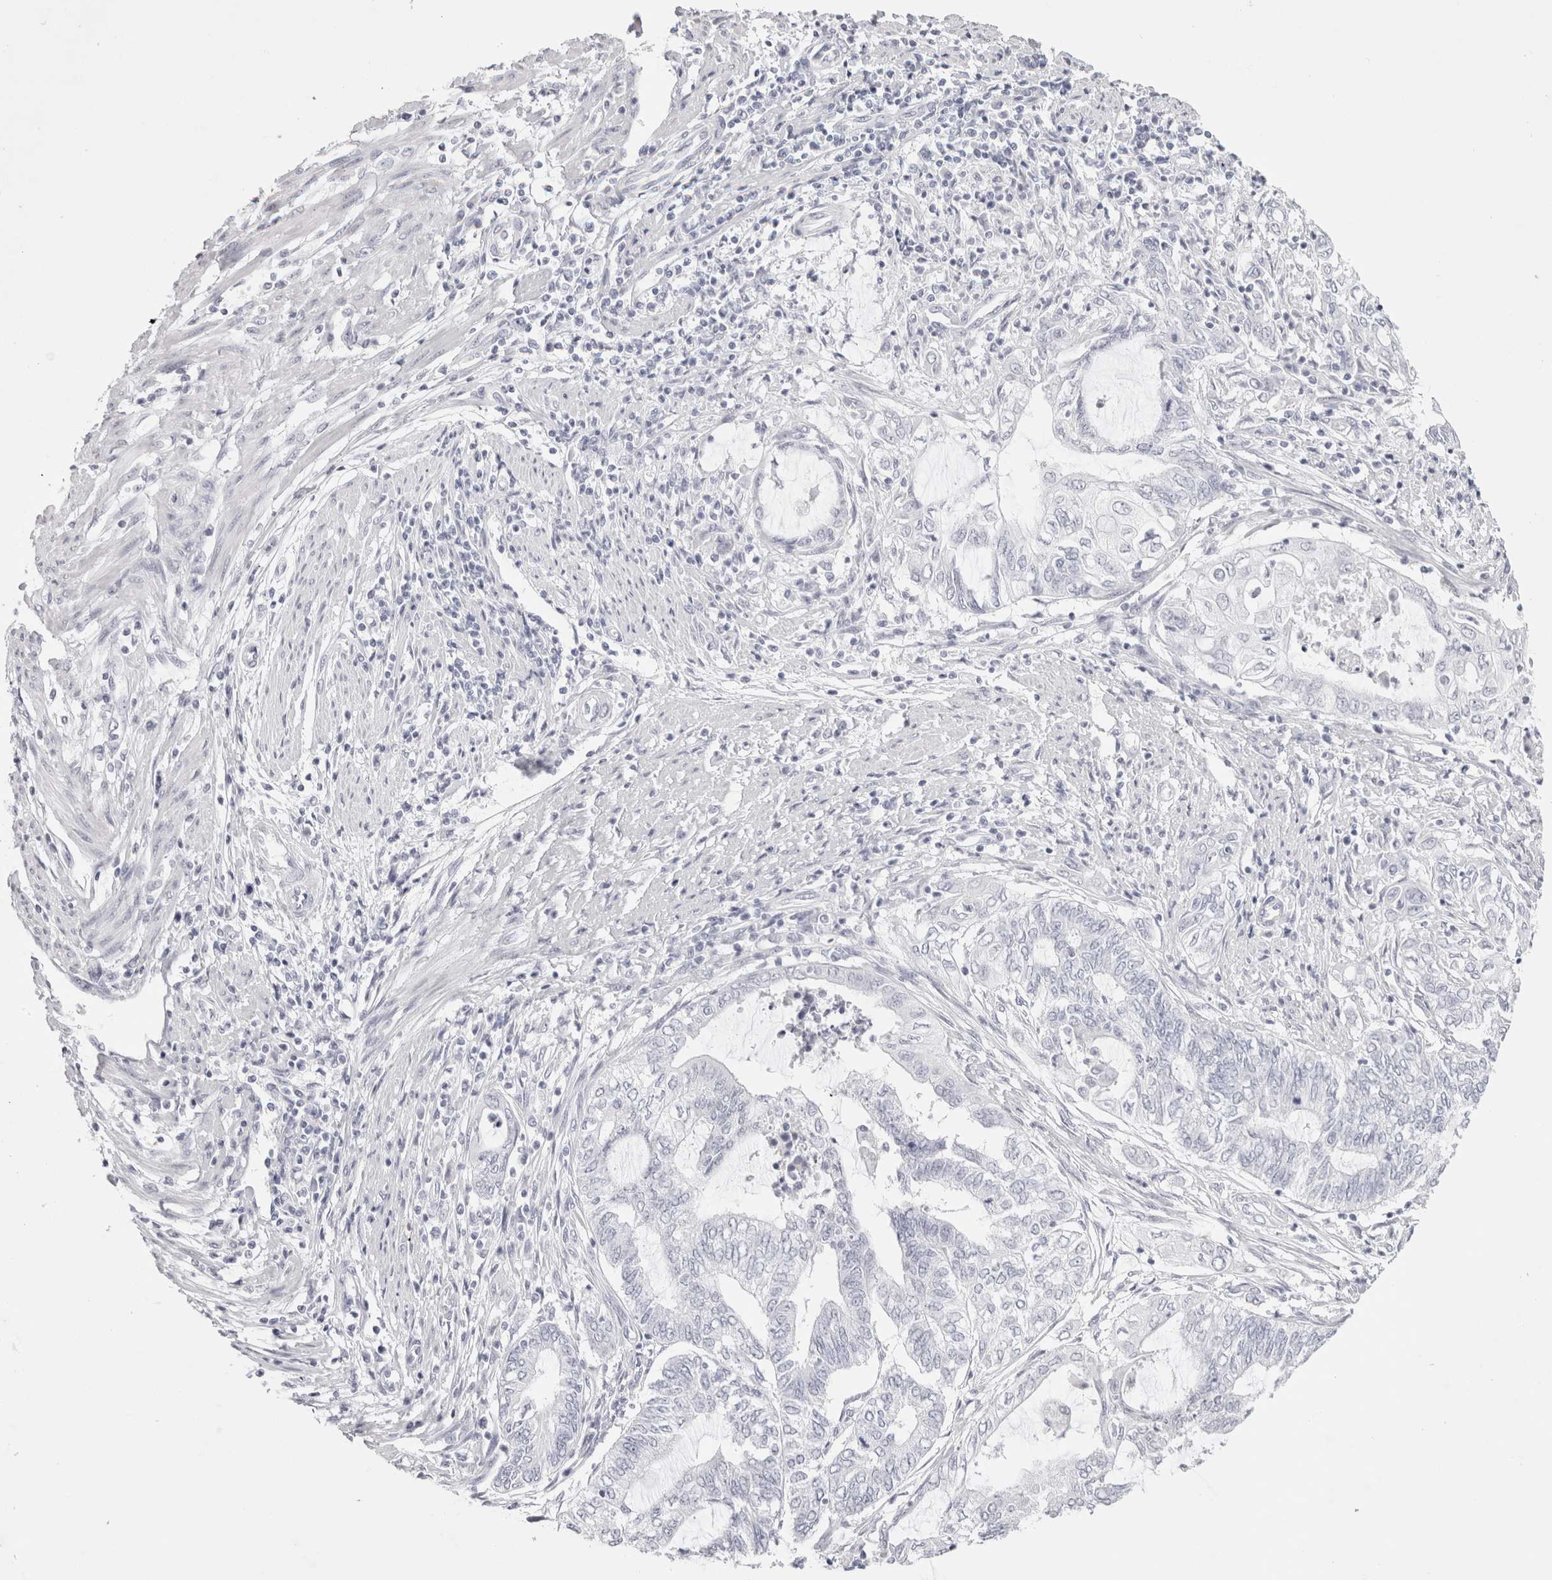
{"staining": {"intensity": "negative", "quantity": "none", "location": "none"}, "tissue": "endometrial cancer", "cell_type": "Tumor cells", "image_type": "cancer", "snomed": [{"axis": "morphology", "description": "Adenocarcinoma, NOS"}, {"axis": "topography", "description": "Uterus"}, {"axis": "topography", "description": "Endometrium"}], "caption": "The image shows no staining of tumor cells in adenocarcinoma (endometrial).", "gene": "GARIN1A", "patient": {"sex": "female", "age": 70}}